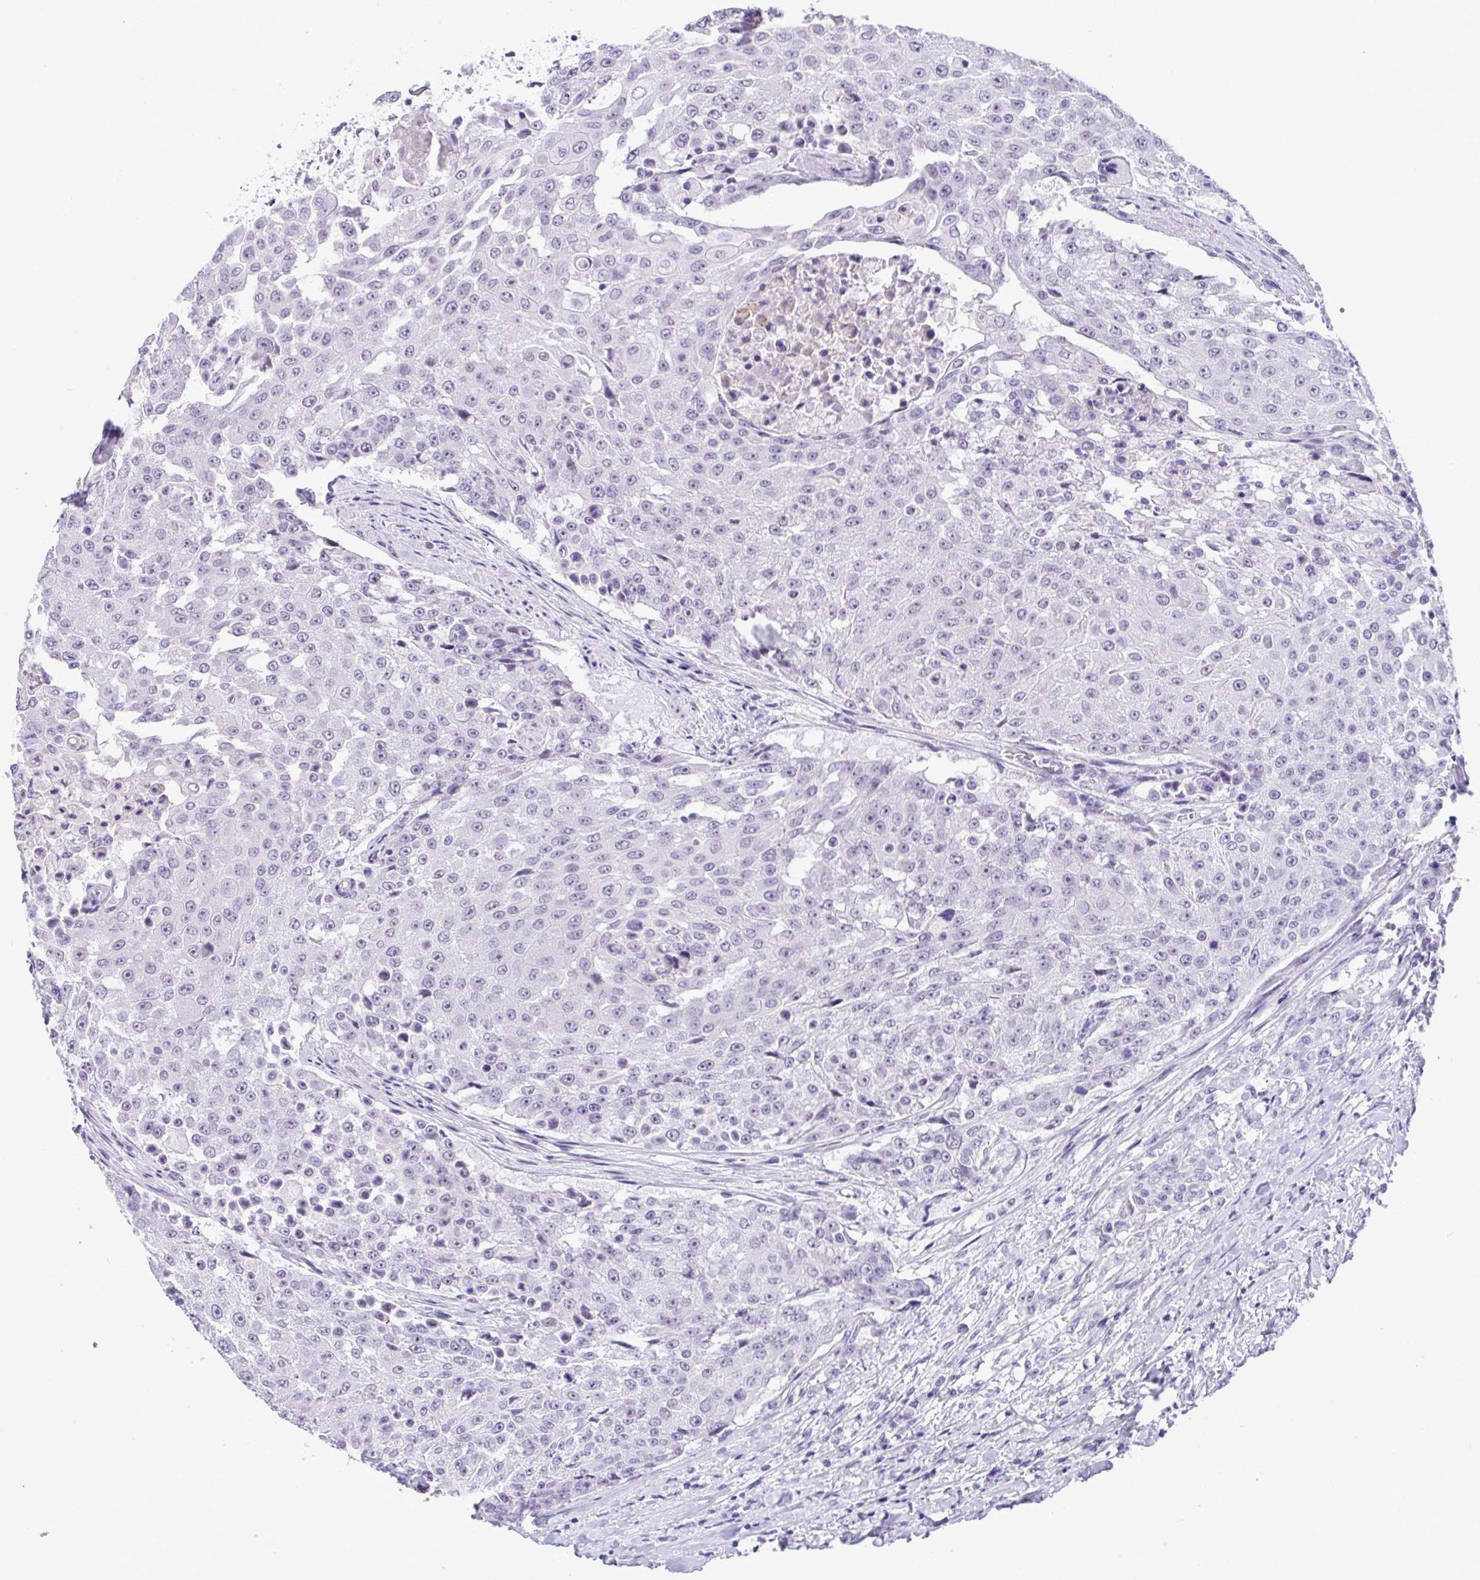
{"staining": {"intensity": "negative", "quantity": "none", "location": "none"}, "tissue": "urothelial cancer", "cell_type": "Tumor cells", "image_type": "cancer", "snomed": [{"axis": "morphology", "description": "Urothelial carcinoma, High grade"}, {"axis": "topography", "description": "Urinary bladder"}], "caption": "This is an immunohistochemistry (IHC) image of human urothelial cancer. There is no positivity in tumor cells.", "gene": "YBX2", "patient": {"sex": "female", "age": 63}}